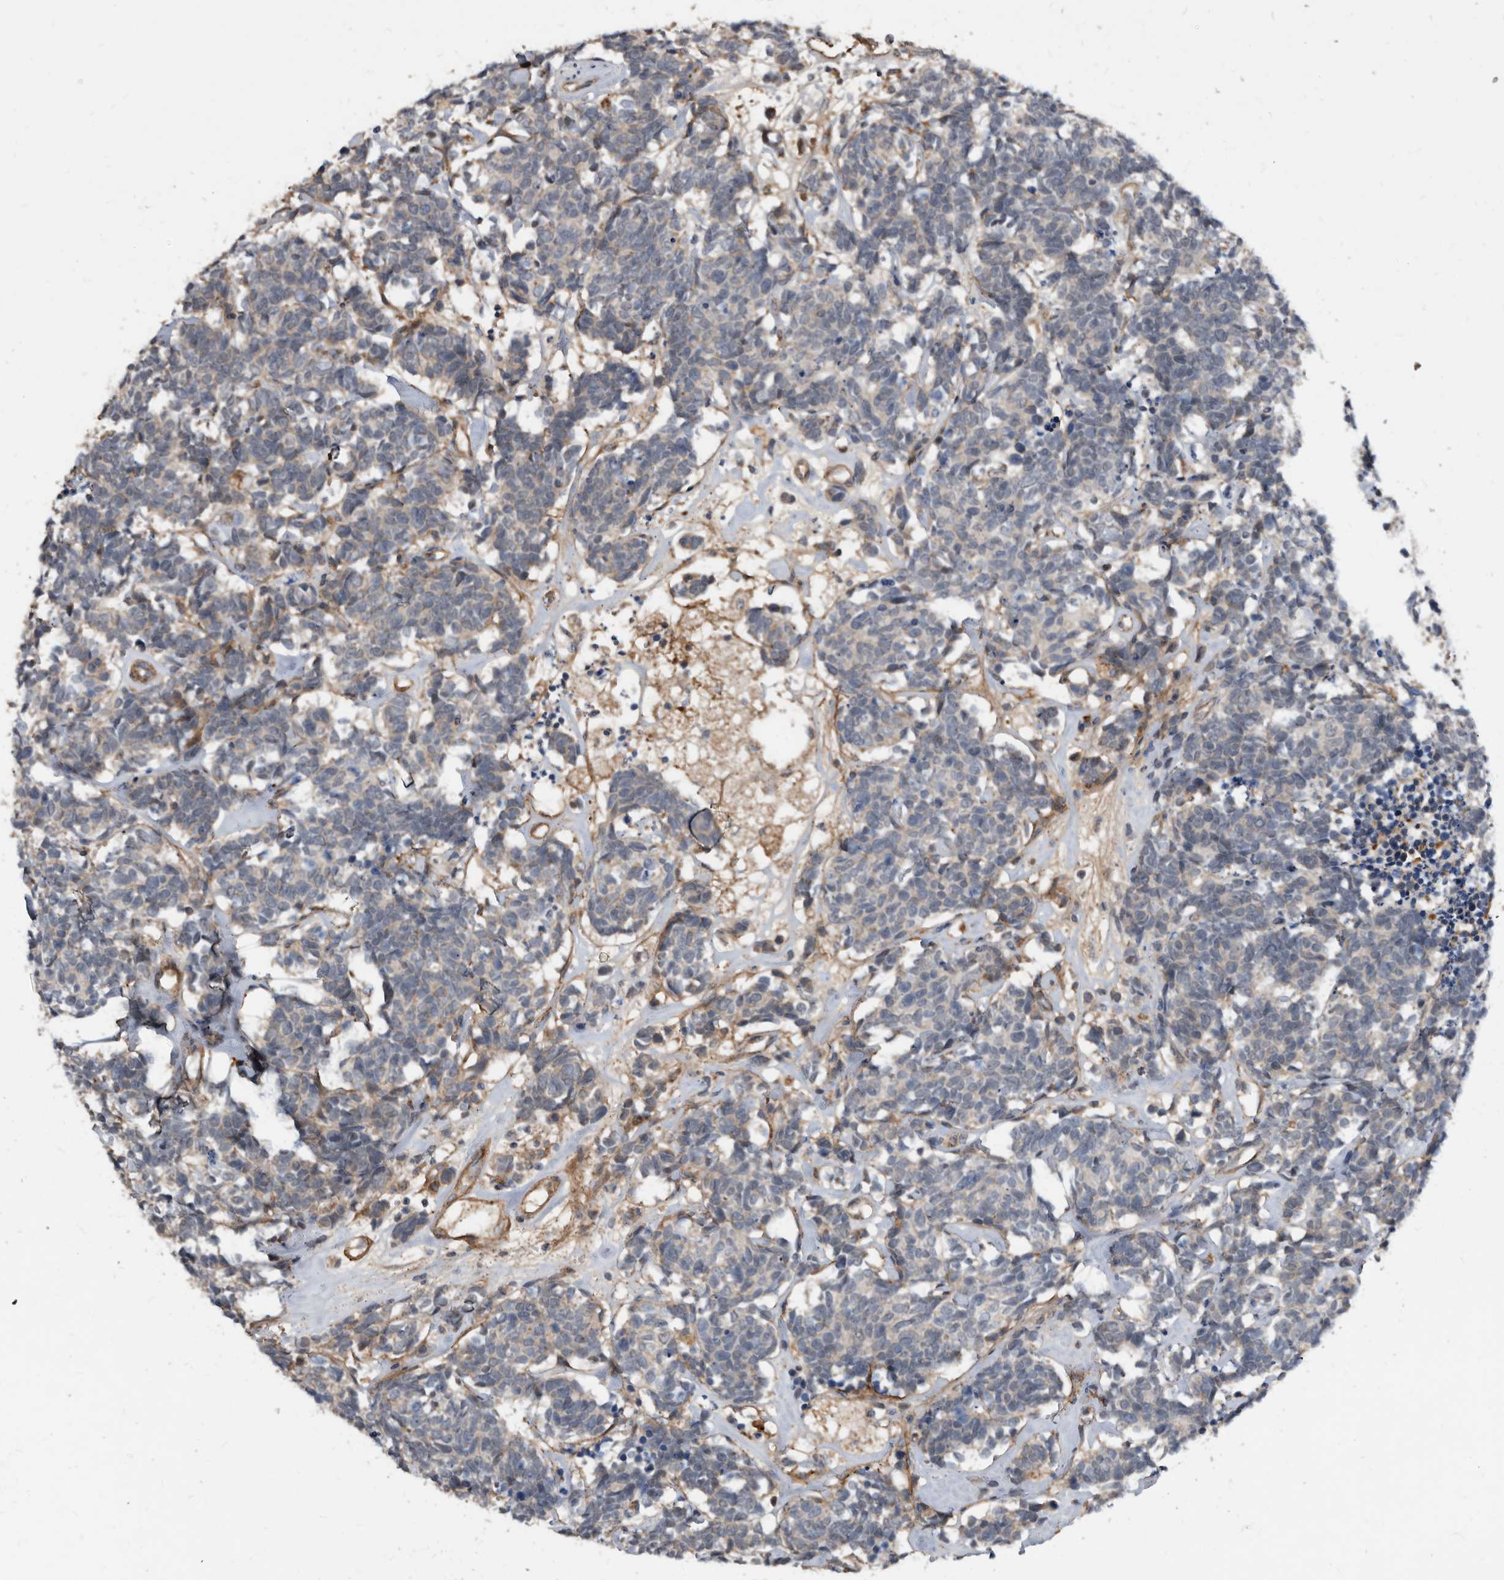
{"staining": {"intensity": "negative", "quantity": "none", "location": "none"}, "tissue": "carcinoid", "cell_type": "Tumor cells", "image_type": "cancer", "snomed": [{"axis": "morphology", "description": "Carcinoma, NOS"}, {"axis": "morphology", "description": "Carcinoid, malignant, NOS"}, {"axis": "topography", "description": "Urinary bladder"}], "caption": "Image shows no protein positivity in tumor cells of carcinoid tissue.", "gene": "PI15", "patient": {"sex": "male", "age": 57}}